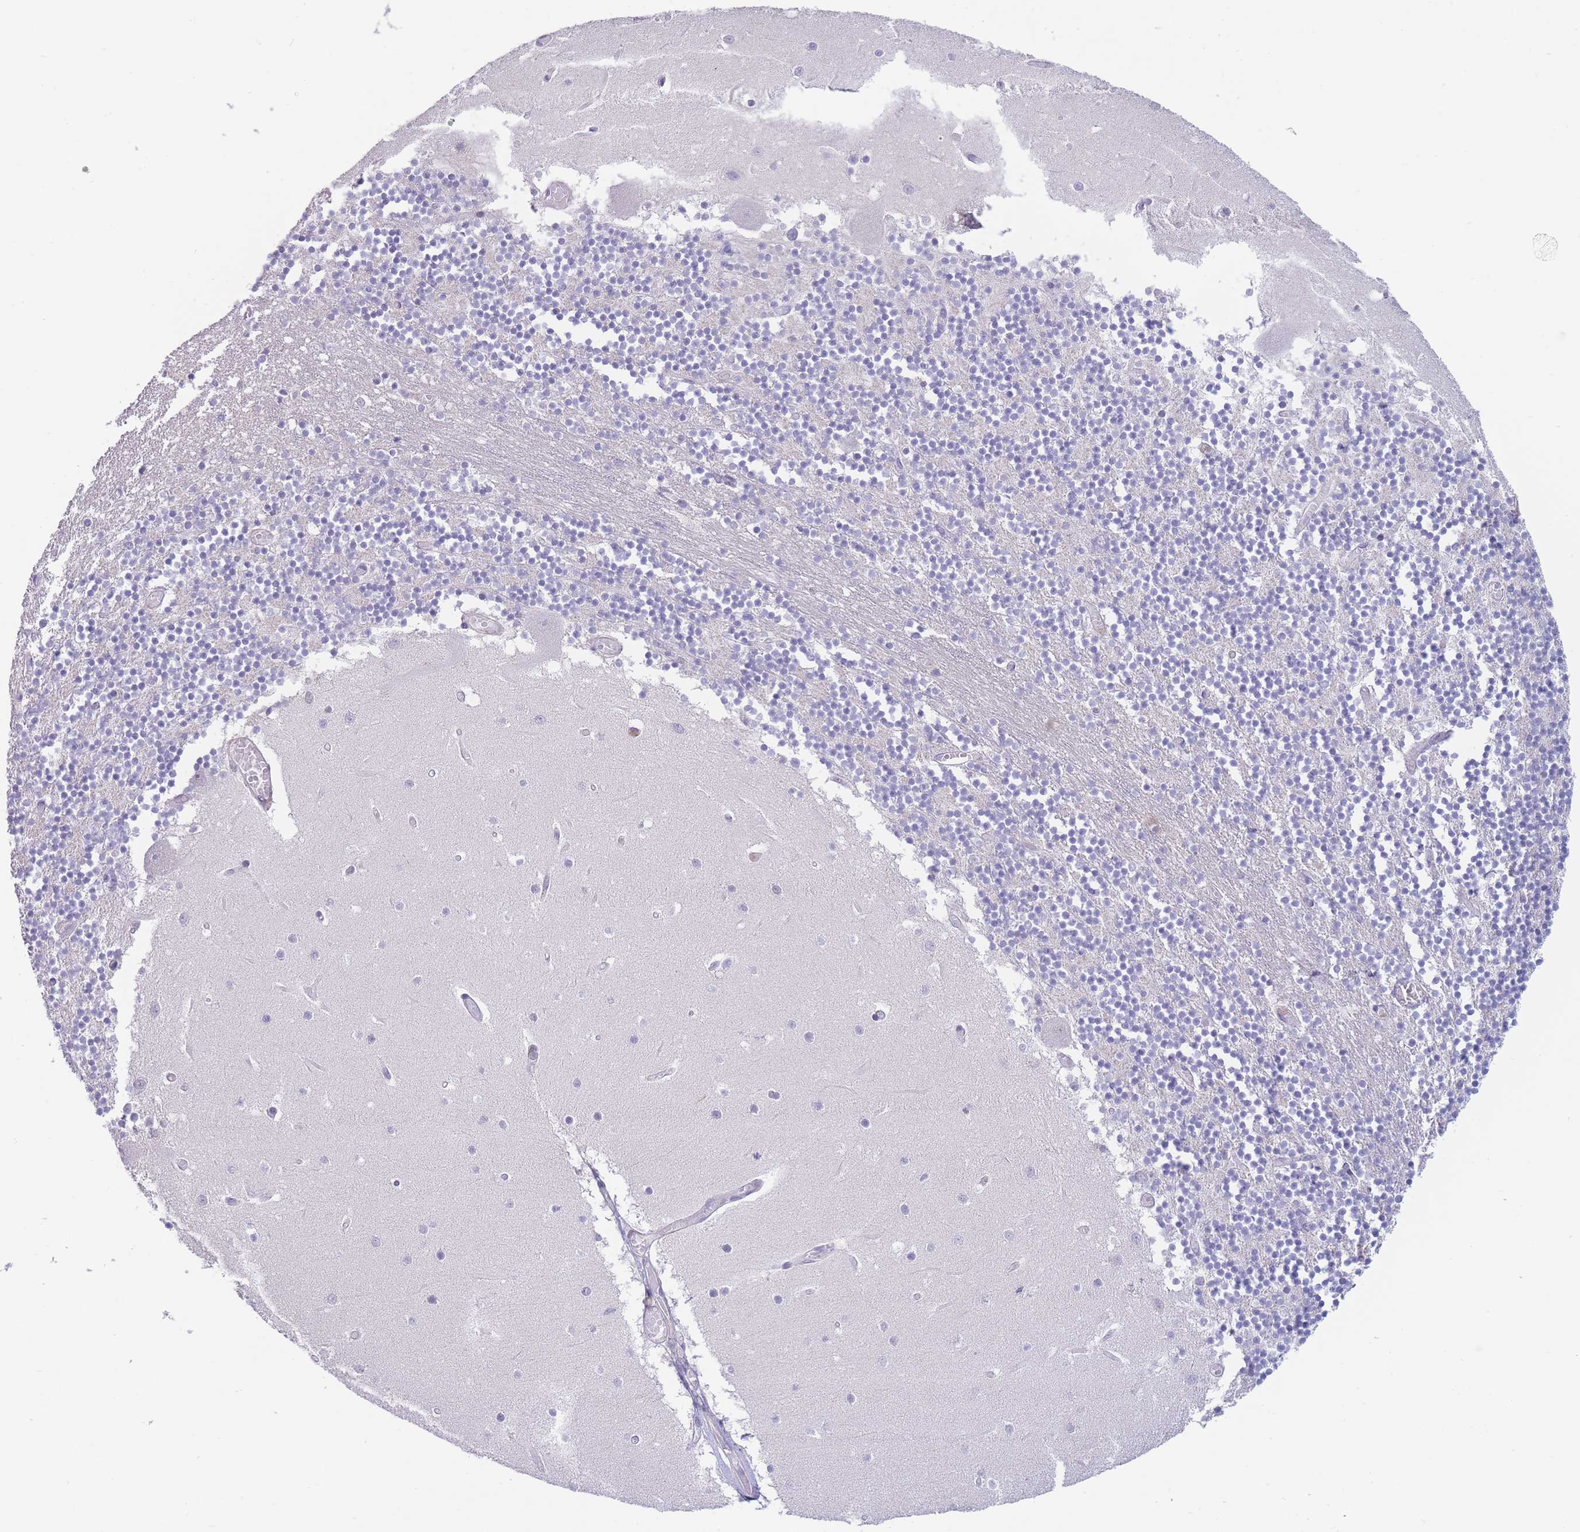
{"staining": {"intensity": "negative", "quantity": "none", "location": "none"}, "tissue": "cerebellum", "cell_type": "Cells in granular layer", "image_type": "normal", "snomed": [{"axis": "morphology", "description": "Normal tissue, NOS"}, {"axis": "topography", "description": "Cerebellum"}], "caption": "The micrograph shows no staining of cells in granular layer in unremarkable cerebellum.", "gene": "ASAP3", "patient": {"sex": "female", "age": 28}}